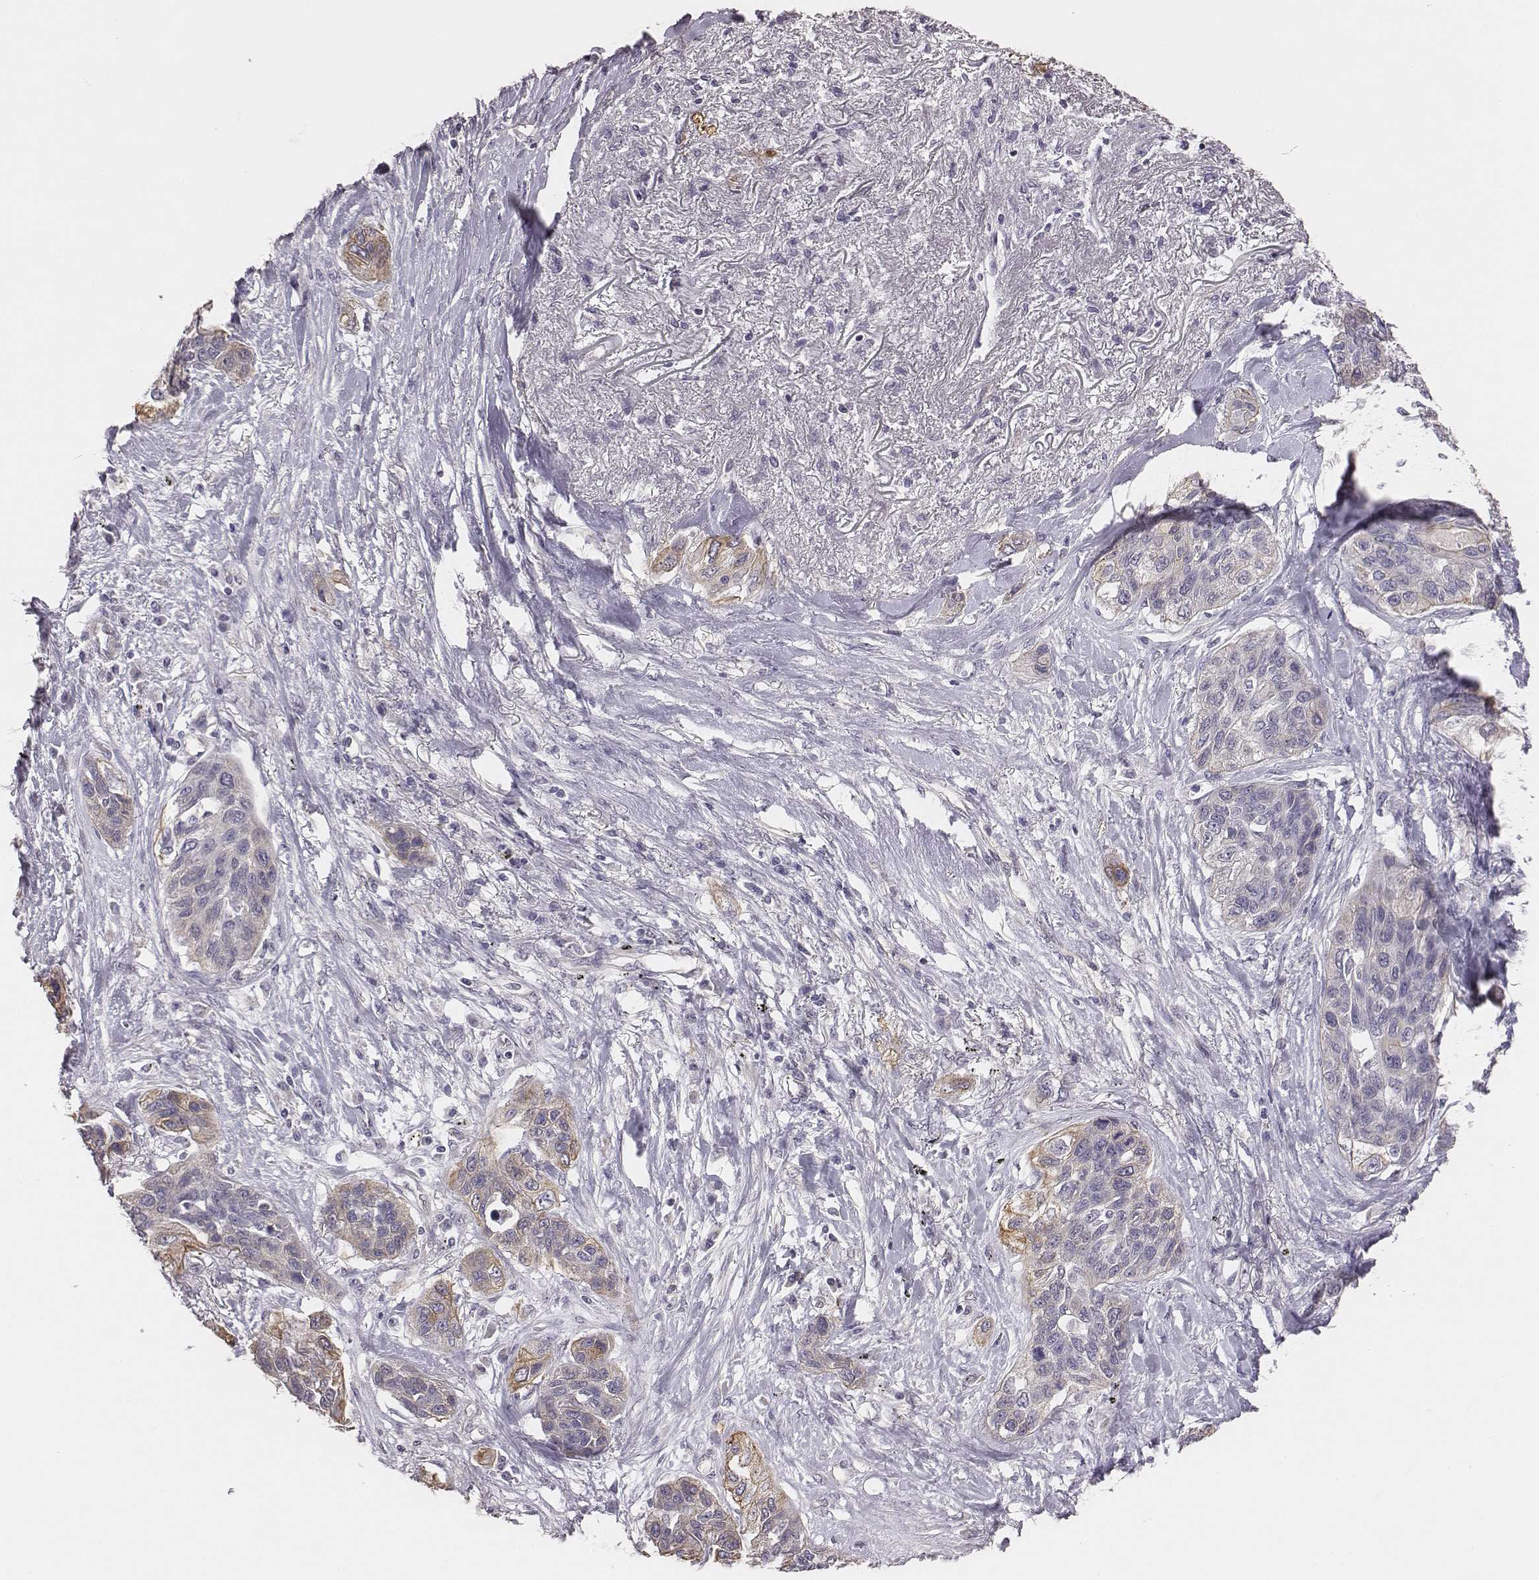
{"staining": {"intensity": "moderate", "quantity": "<25%", "location": "cytoplasmic/membranous"}, "tissue": "lung cancer", "cell_type": "Tumor cells", "image_type": "cancer", "snomed": [{"axis": "morphology", "description": "Squamous cell carcinoma, NOS"}, {"axis": "topography", "description": "Lung"}], "caption": "A photomicrograph of squamous cell carcinoma (lung) stained for a protein exhibits moderate cytoplasmic/membranous brown staining in tumor cells. Ihc stains the protein in brown and the nuclei are stained blue.", "gene": "SCARF1", "patient": {"sex": "female", "age": 70}}